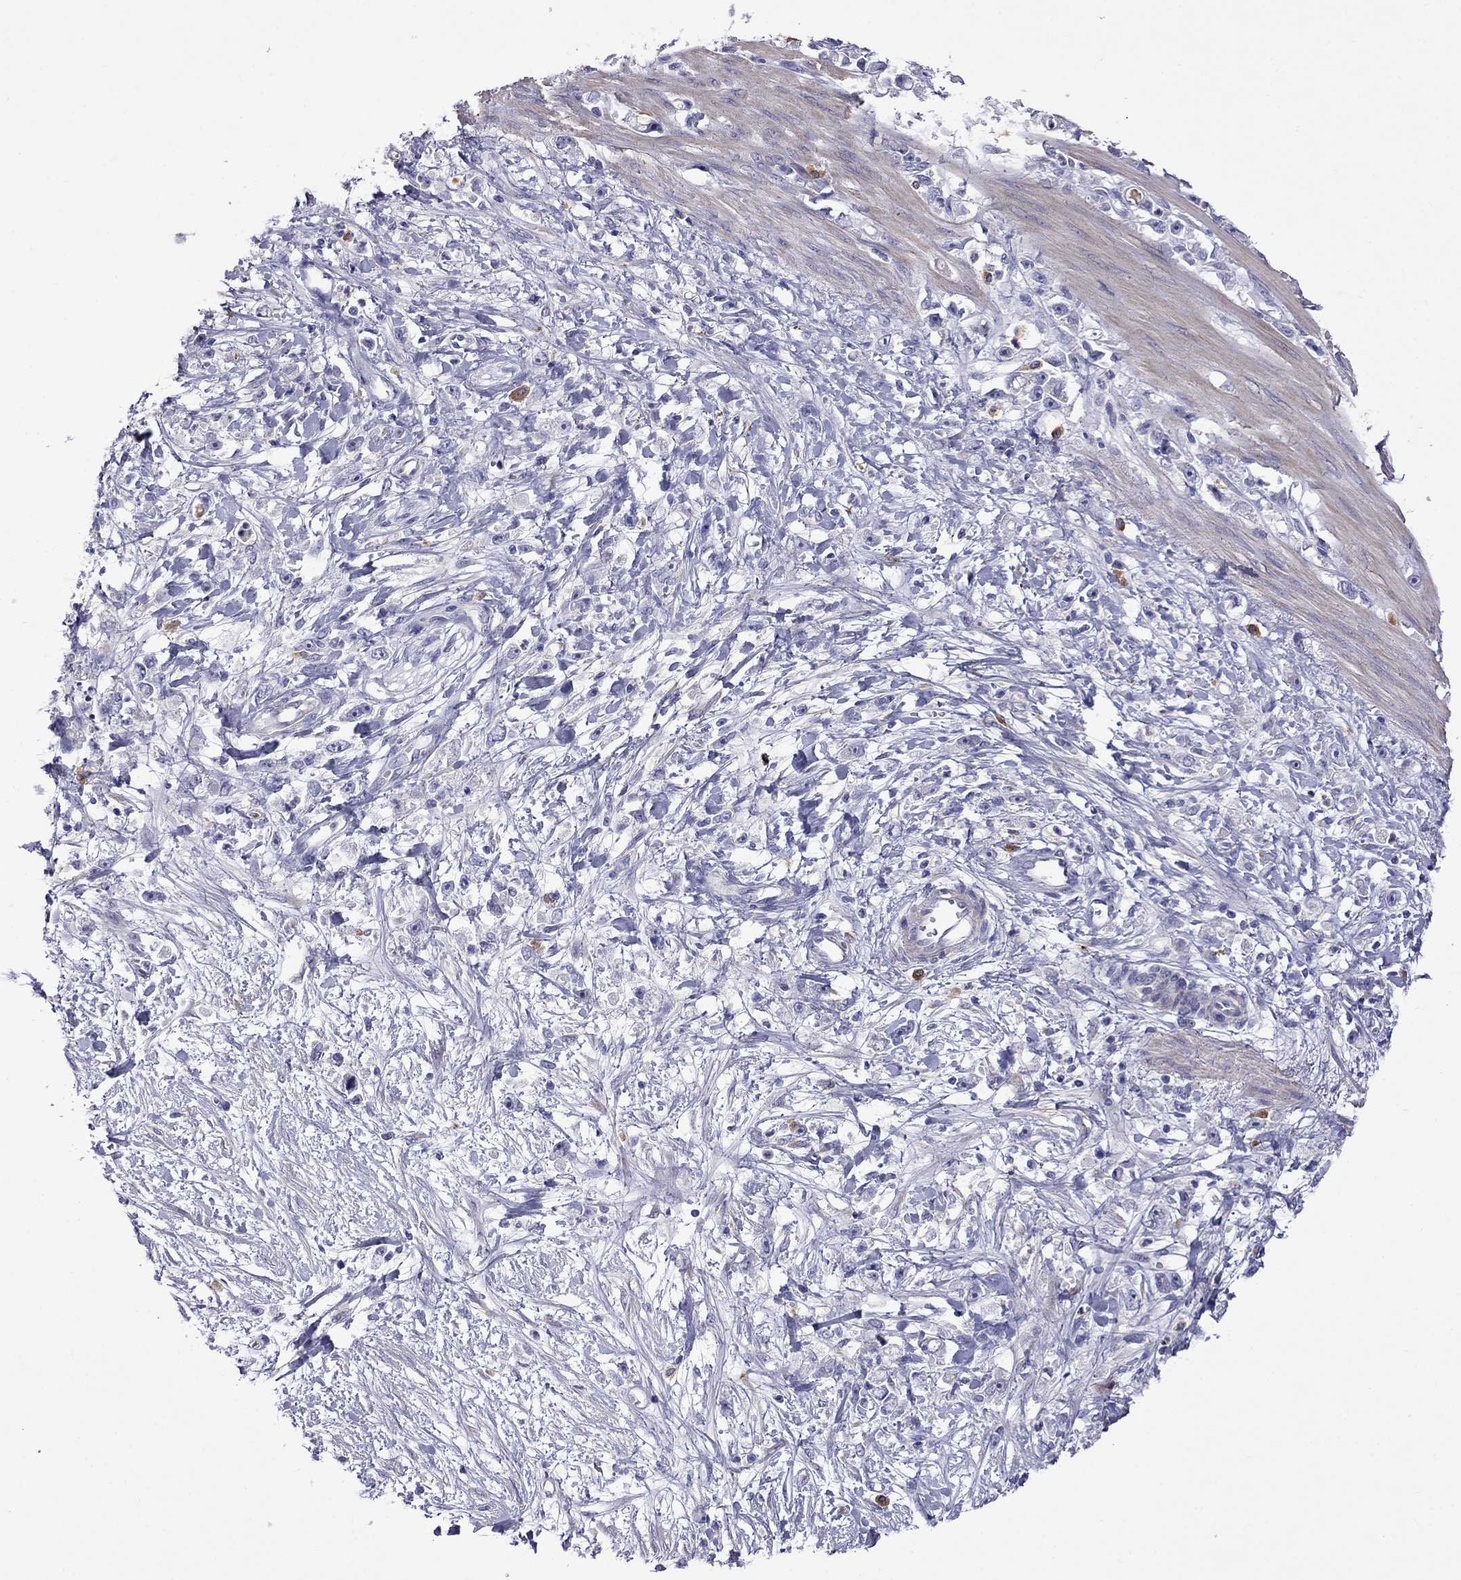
{"staining": {"intensity": "negative", "quantity": "none", "location": "none"}, "tissue": "stomach cancer", "cell_type": "Tumor cells", "image_type": "cancer", "snomed": [{"axis": "morphology", "description": "Adenocarcinoma, NOS"}, {"axis": "topography", "description": "Stomach"}], "caption": "There is no significant staining in tumor cells of adenocarcinoma (stomach).", "gene": "STAR", "patient": {"sex": "female", "age": 59}}